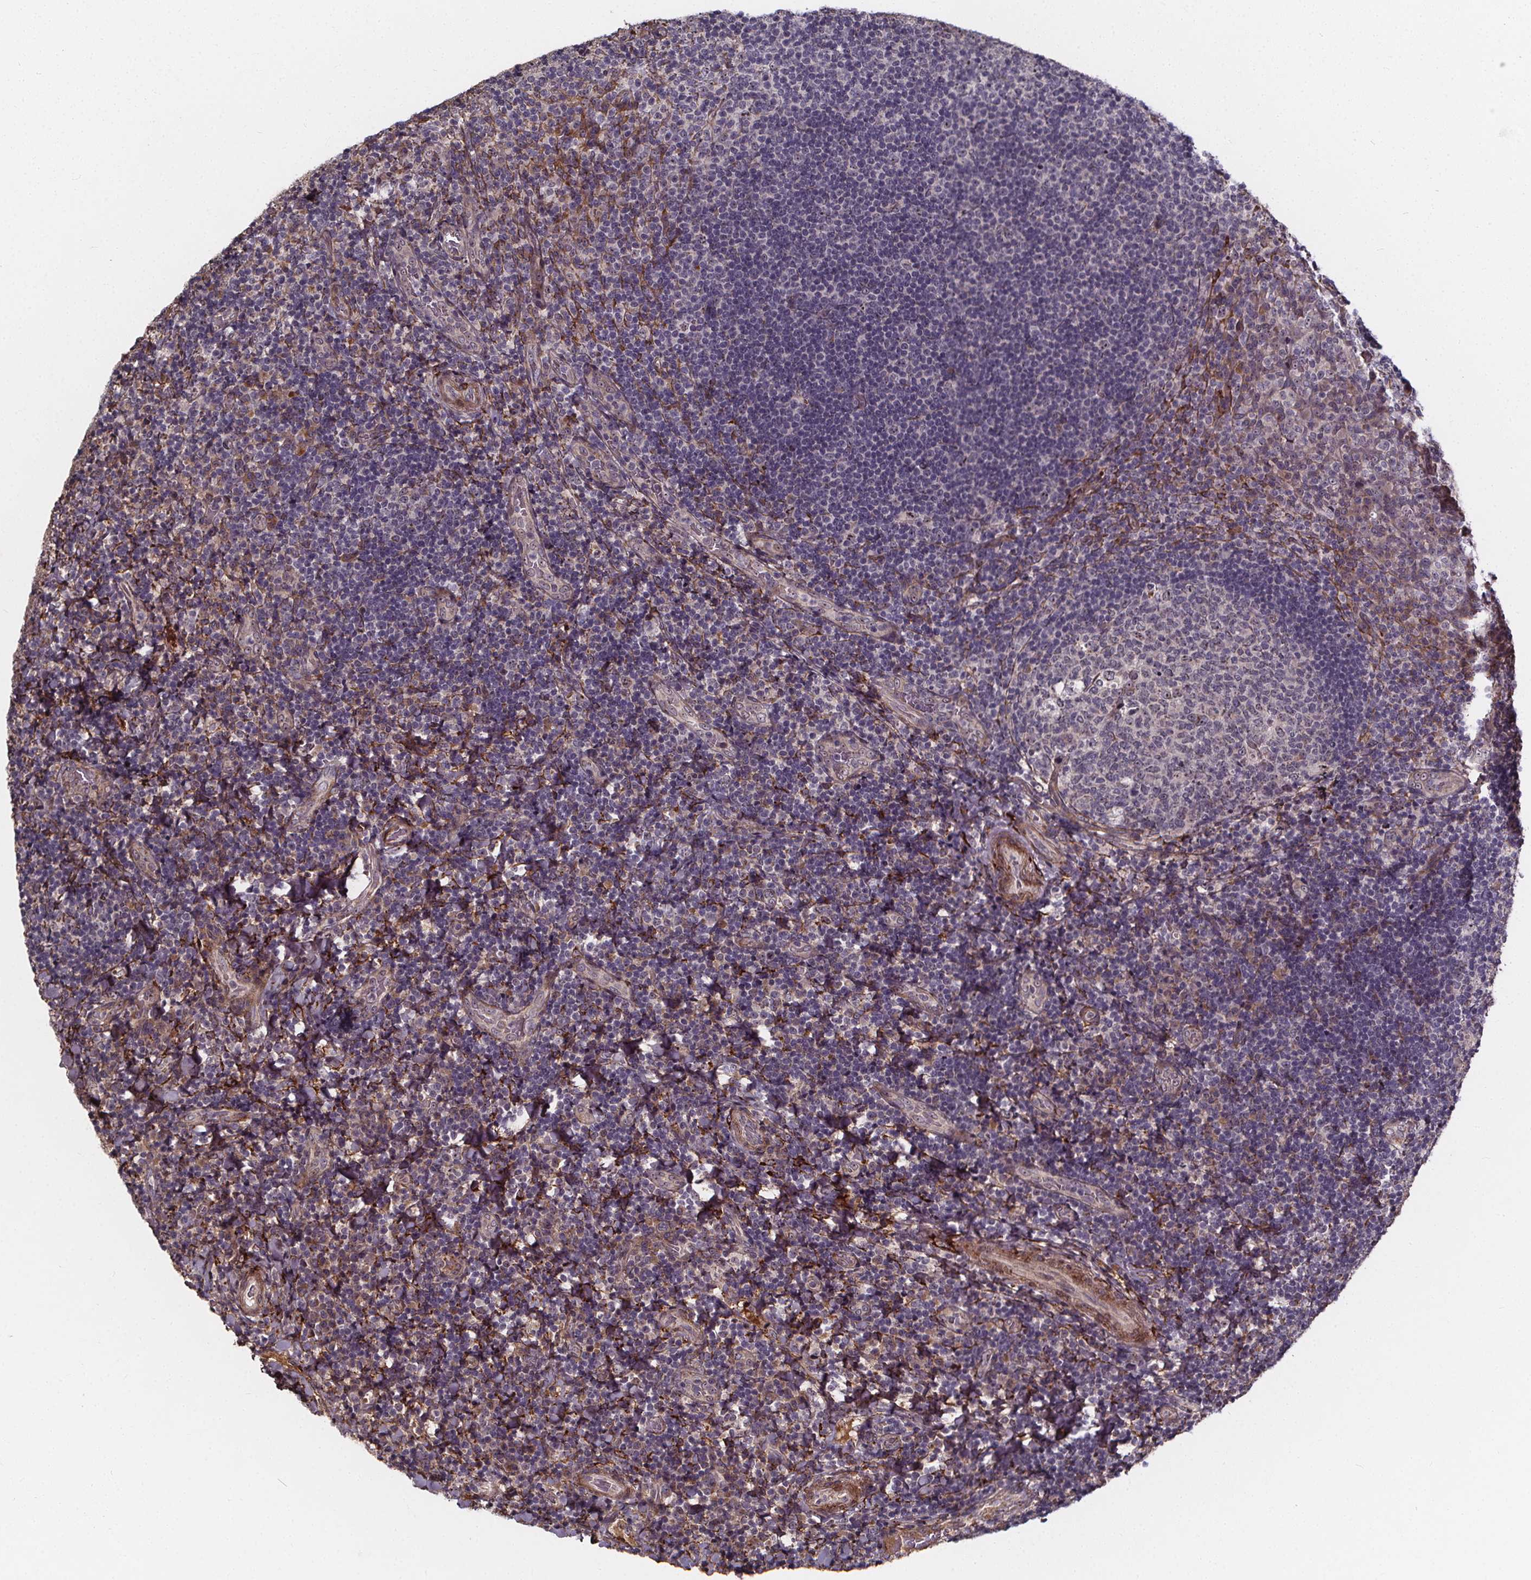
{"staining": {"intensity": "negative", "quantity": "none", "location": "none"}, "tissue": "tonsil", "cell_type": "Germinal center cells", "image_type": "normal", "snomed": [{"axis": "morphology", "description": "Normal tissue, NOS"}, {"axis": "topography", "description": "Tonsil"}], "caption": "The IHC image has no significant staining in germinal center cells of tonsil. Nuclei are stained in blue.", "gene": "AEBP1", "patient": {"sex": "male", "age": 17}}